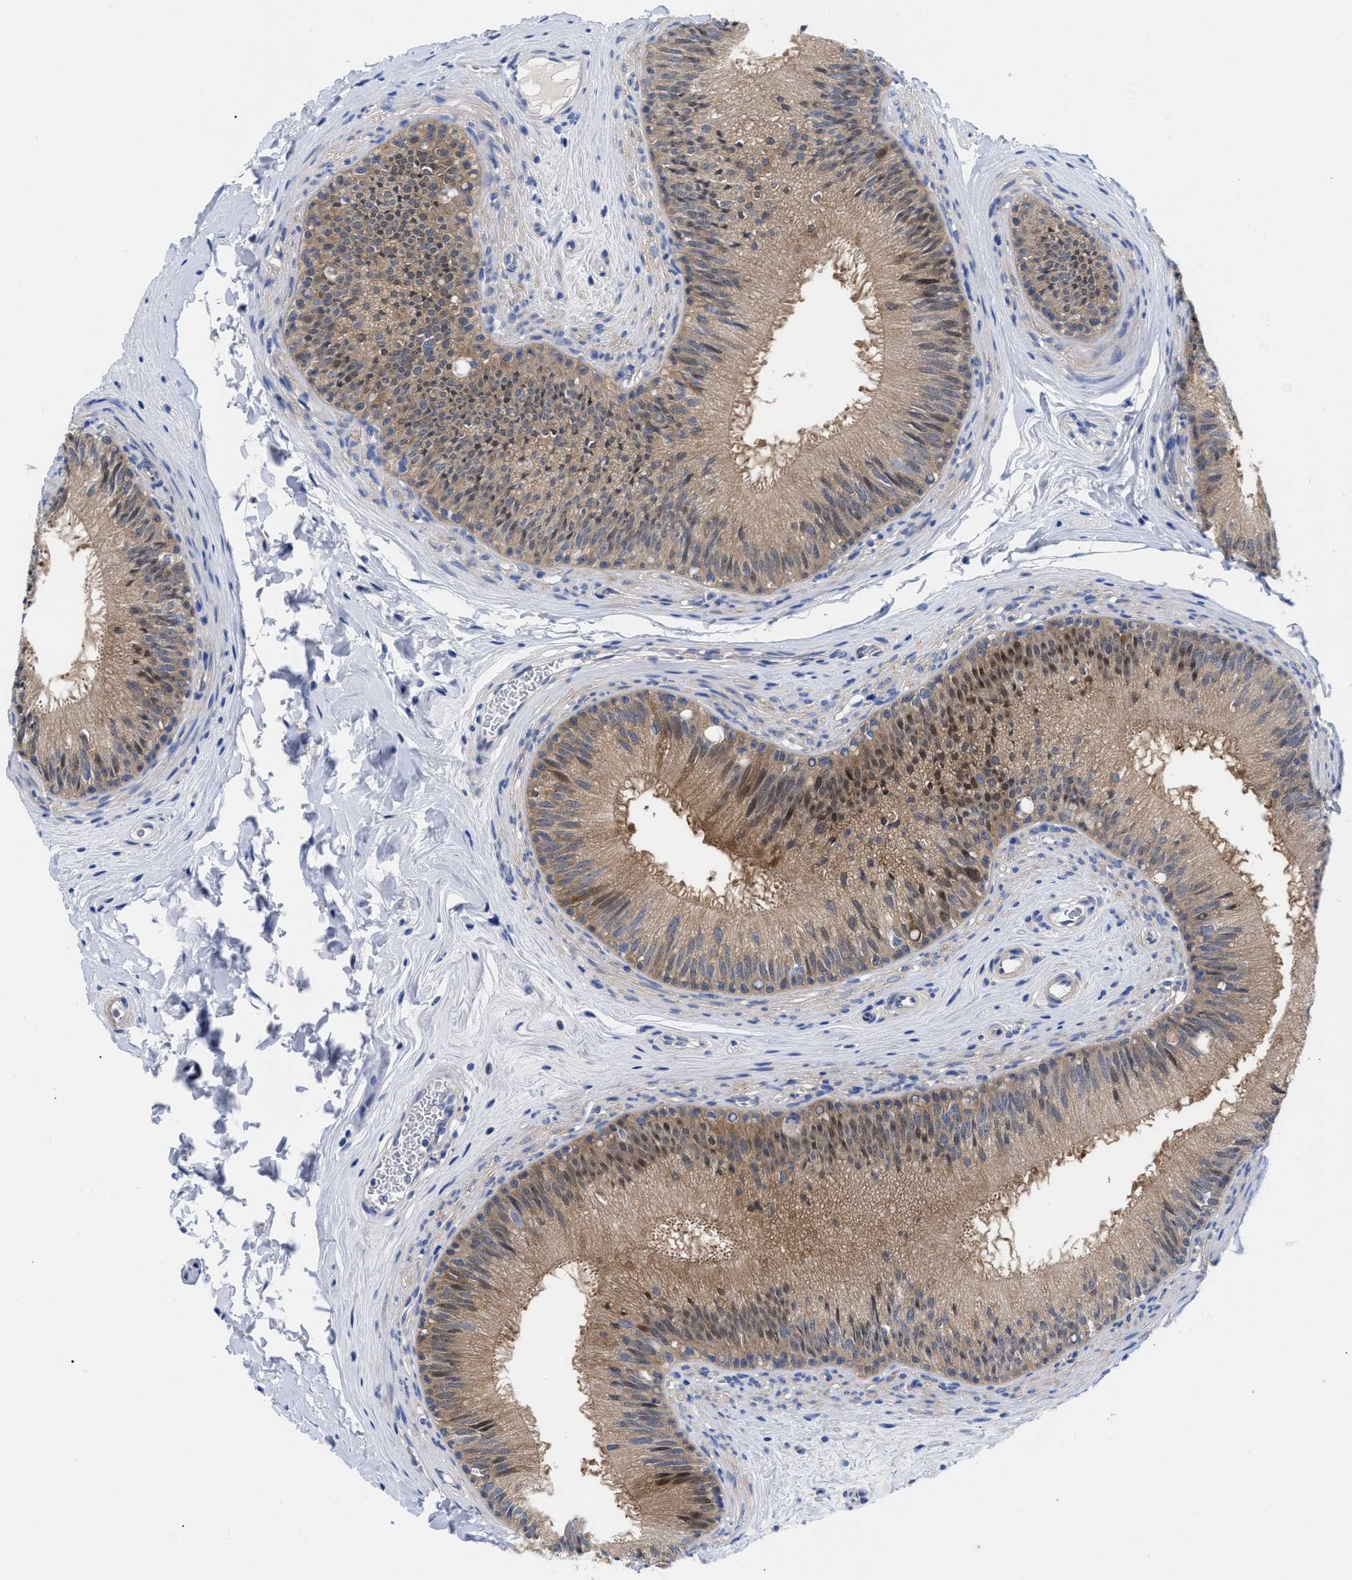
{"staining": {"intensity": "moderate", "quantity": ">75%", "location": "cytoplasmic/membranous,nuclear"}, "tissue": "epididymis", "cell_type": "Glandular cells", "image_type": "normal", "snomed": [{"axis": "morphology", "description": "Normal tissue, NOS"}, {"axis": "topography", "description": "Testis"}, {"axis": "topography", "description": "Epididymis"}], "caption": "Immunohistochemistry of unremarkable epididymis reveals medium levels of moderate cytoplasmic/membranous,nuclear expression in about >75% of glandular cells. The protein is stained brown, and the nuclei are stained in blue (DAB IHC with brightfield microscopy, high magnification).", "gene": "RBKS", "patient": {"sex": "male", "age": 36}}